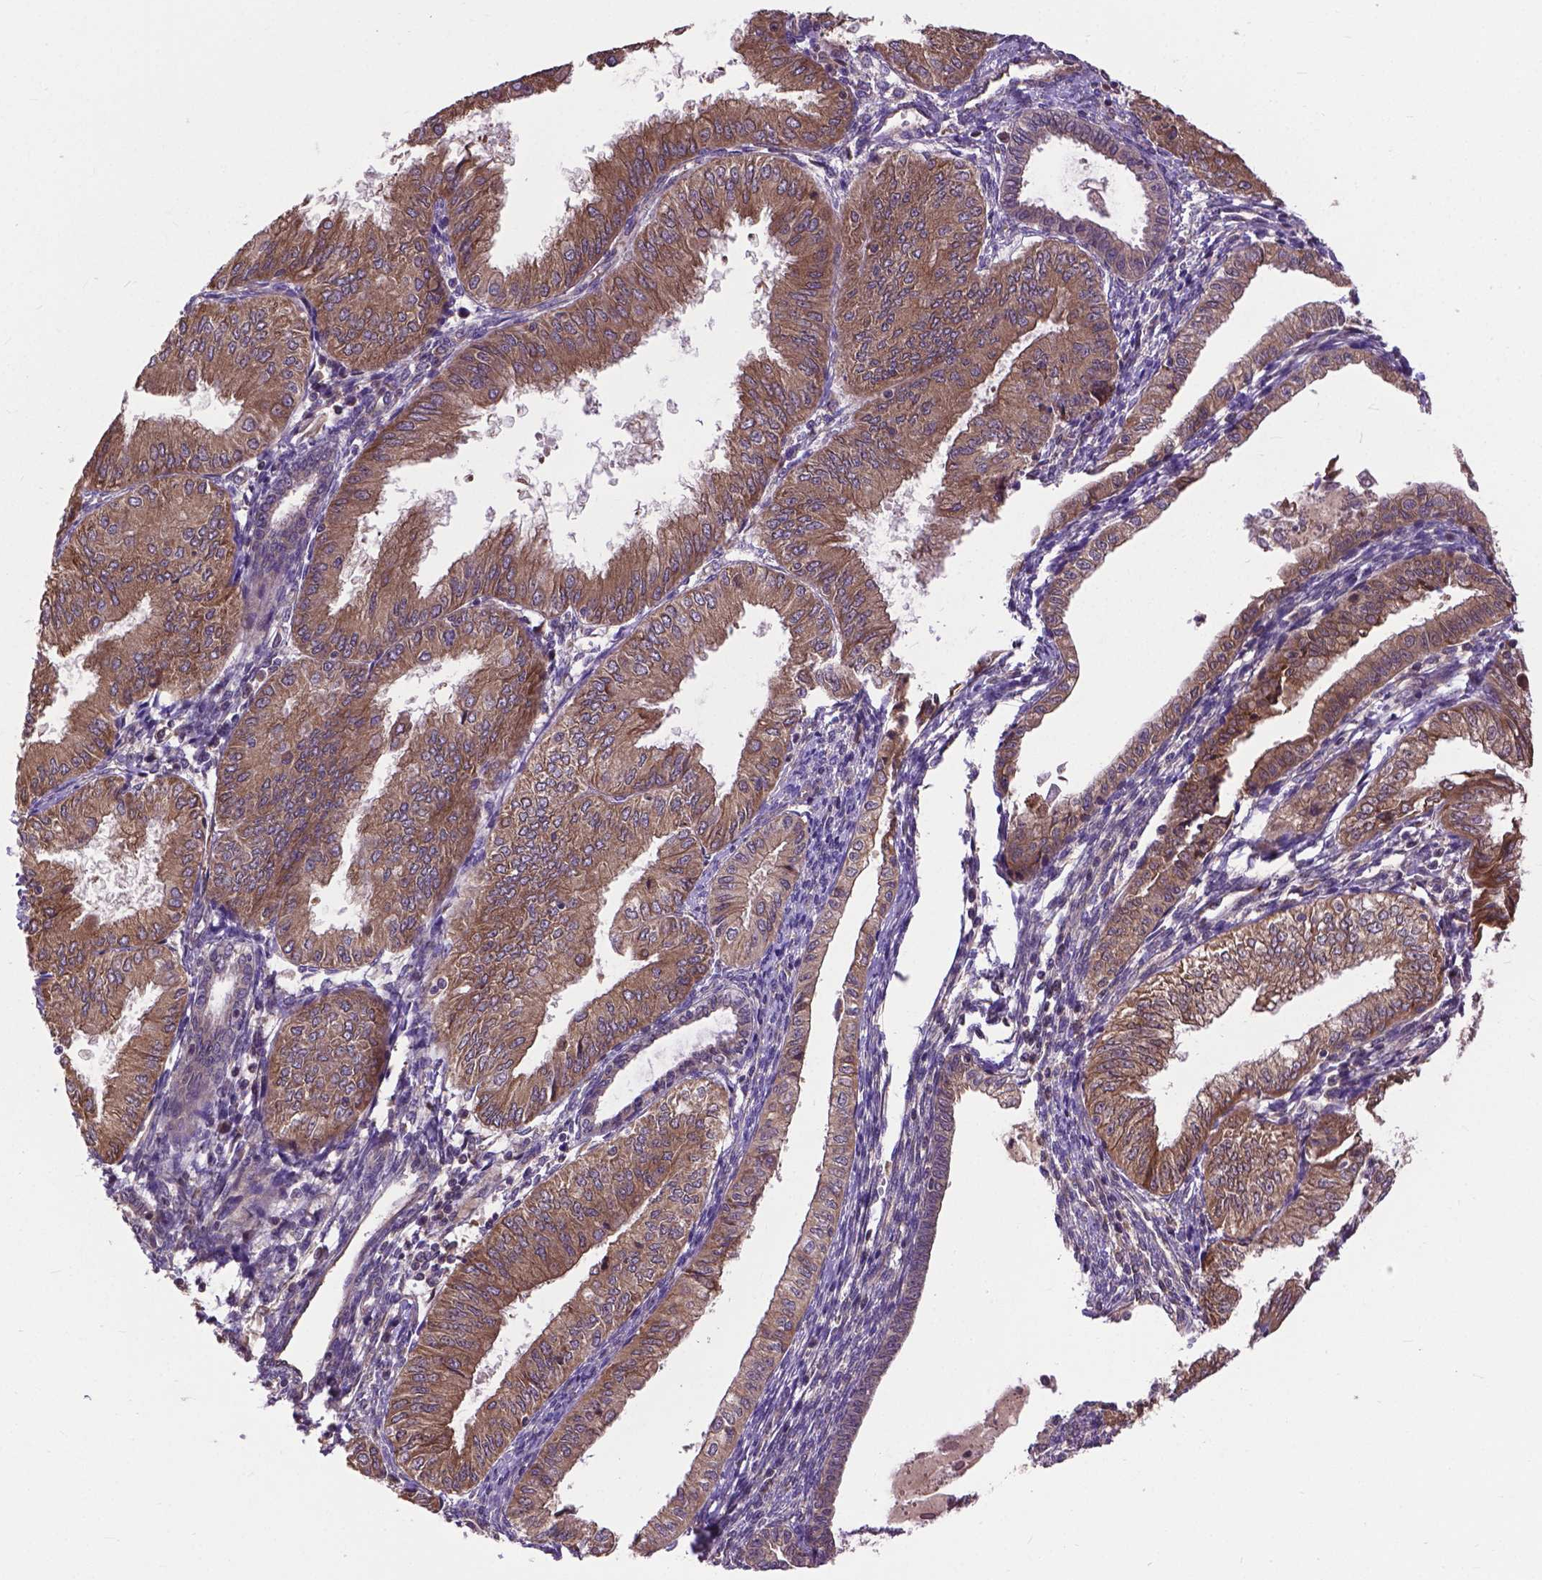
{"staining": {"intensity": "moderate", "quantity": ">75%", "location": "cytoplasmic/membranous"}, "tissue": "endometrial cancer", "cell_type": "Tumor cells", "image_type": "cancer", "snomed": [{"axis": "morphology", "description": "Adenocarcinoma, NOS"}, {"axis": "topography", "description": "Endometrium"}], "caption": "Immunohistochemistry image of adenocarcinoma (endometrial) stained for a protein (brown), which reveals medium levels of moderate cytoplasmic/membranous staining in approximately >75% of tumor cells.", "gene": "ZNF616", "patient": {"sex": "female", "age": 53}}